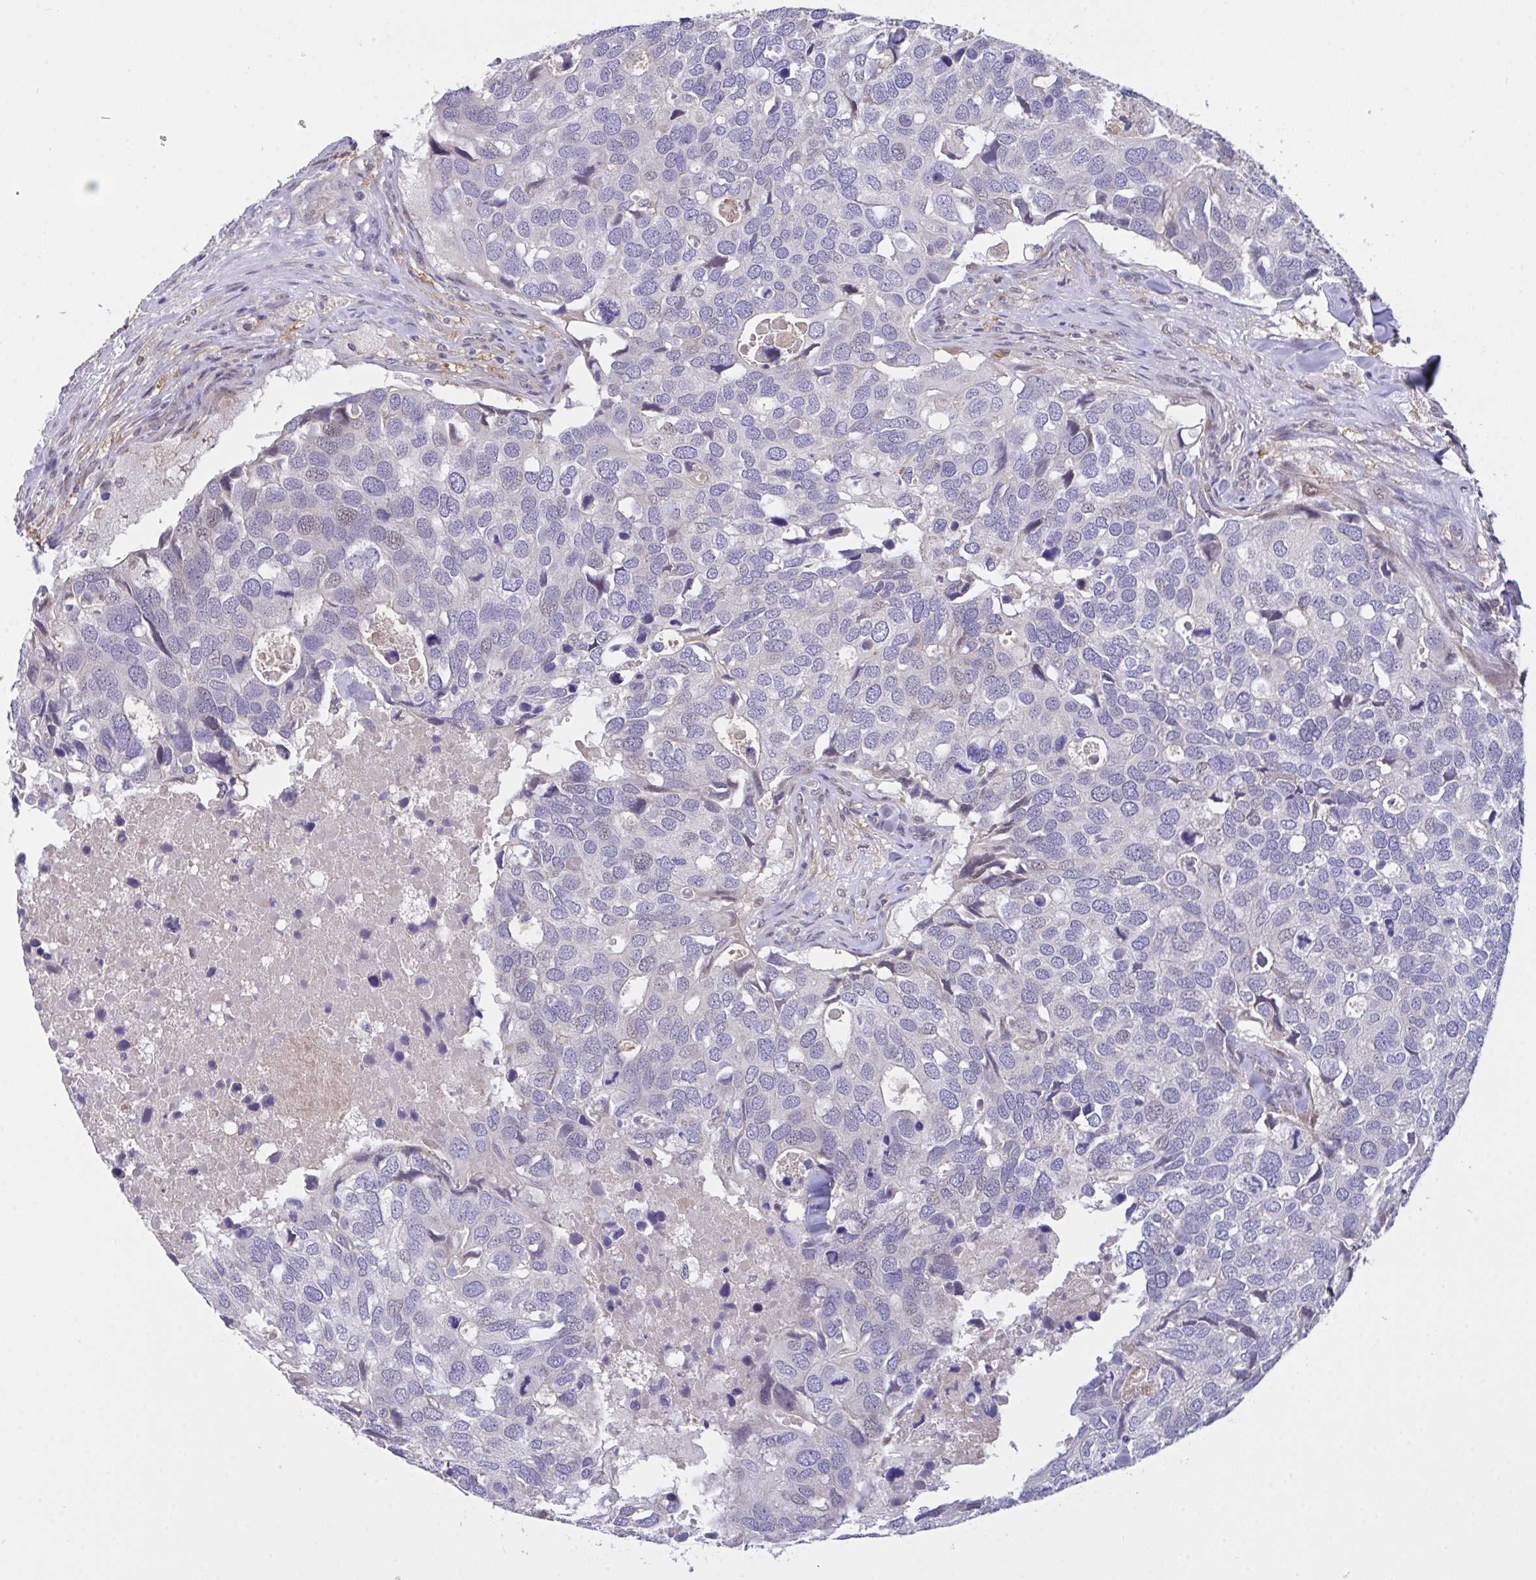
{"staining": {"intensity": "negative", "quantity": "none", "location": "none"}, "tissue": "breast cancer", "cell_type": "Tumor cells", "image_type": "cancer", "snomed": [{"axis": "morphology", "description": "Duct carcinoma"}, {"axis": "topography", "description": "Breast"}], "caption": "An immunohistochemistry (IHC) photomicrograph of breast cancer is shown. There is no staining in tumor cells of breast cancer.", "gene": "L3HYPDH", "patient": {"sex": "female", "age": 83}}